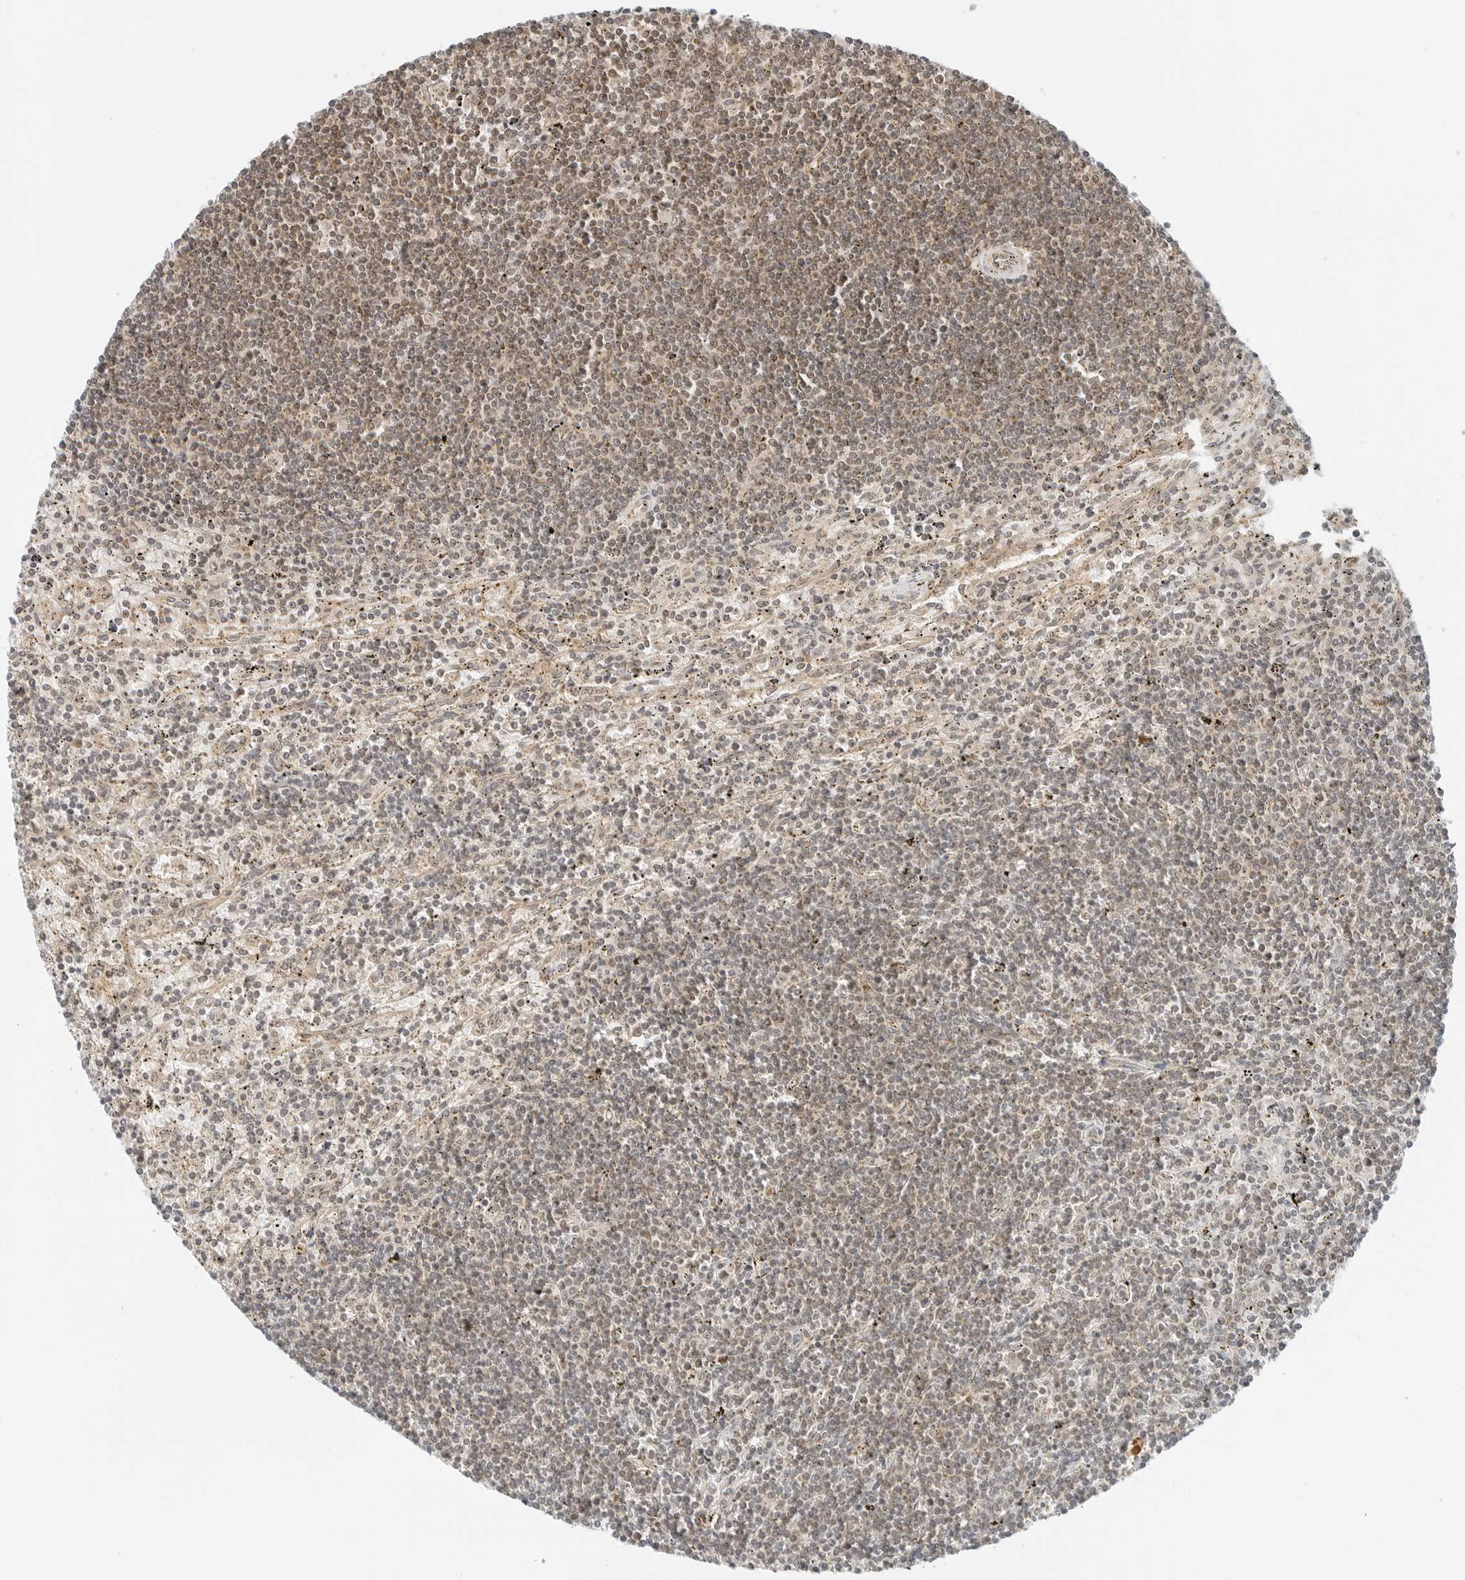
{"staining": {"intensity": "weak", "quantity": "25%-75%", "location": "nuclear"}, "tissue": "lymphoma", "cell_type": "Tumor cells", "image_type": "cancer", "snomed": [{"axis": "morphology", "description": "Malignant lymphoma, non-Hodgkin's type, Low grade"}, {"axis": "topography", "description": "Spleen"}], "caption": "Low-grade malignant lymphoma, non-Hodgkin's type was stained to show a protein in brown. There is low levels of weak nuclear expression in about 25%-75% of tumor cells.", "gene": "IQCC", "patient": {"sex": "male", "age": 76}}